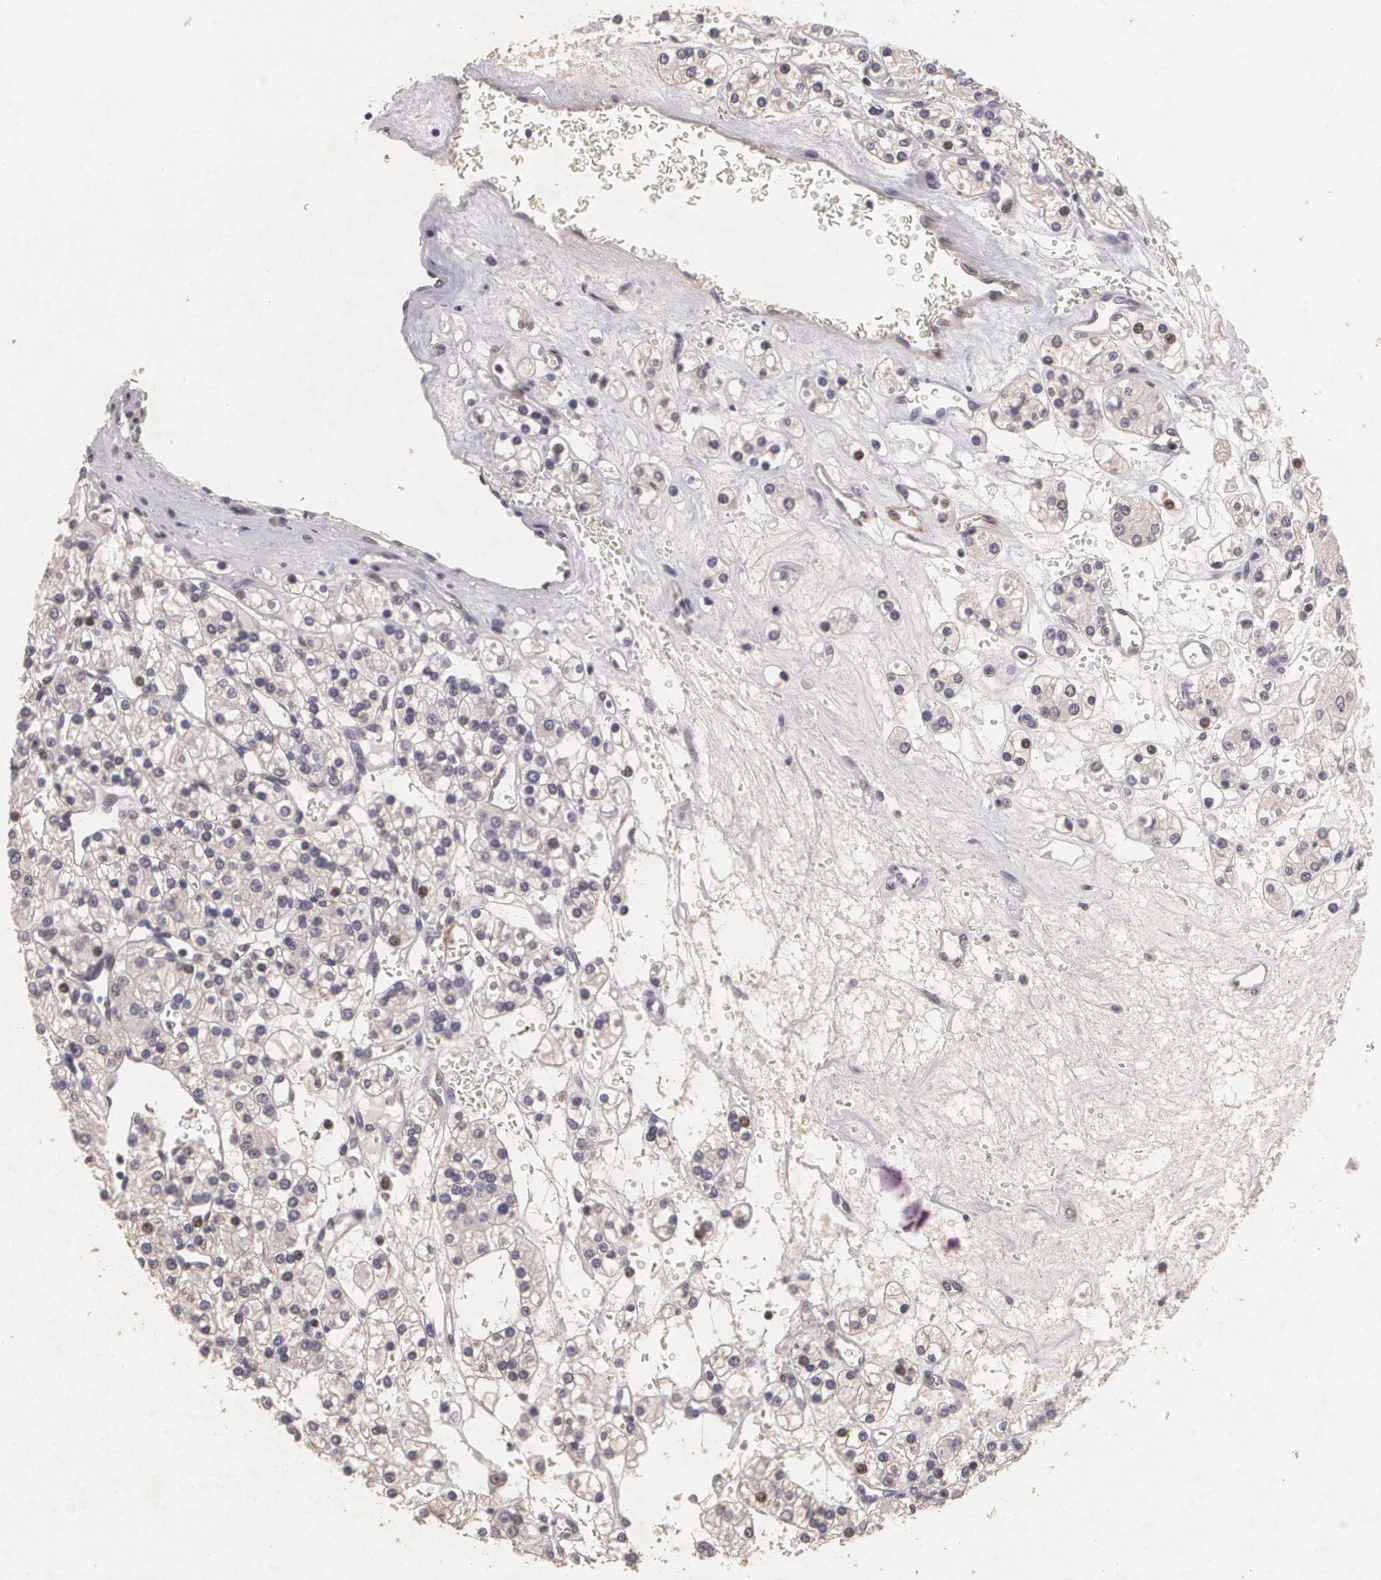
{"staining": {"intensity": "weak", "quantity": ">75%", "location": "cytoplasmic/membranous"}, "tissue": "renal cancer", "cell_type": "Tumor cells", "image_type": "cancer", "snomed": [{"axis": "morphology", "description": "Adenocarcinoma, NOS"}, {"axis": "topography", "description": "Kidney"}], "caption": "A brown stain highlights weak cytoplasmic/membranous expression of a protein in human adenocarcinoma (renal) tumor cells. (DAB IHC, brown staining for protein, blue staining for nuclei).", "gene": "KCNA4", "patient": {"sex": "female", "age": 62}}